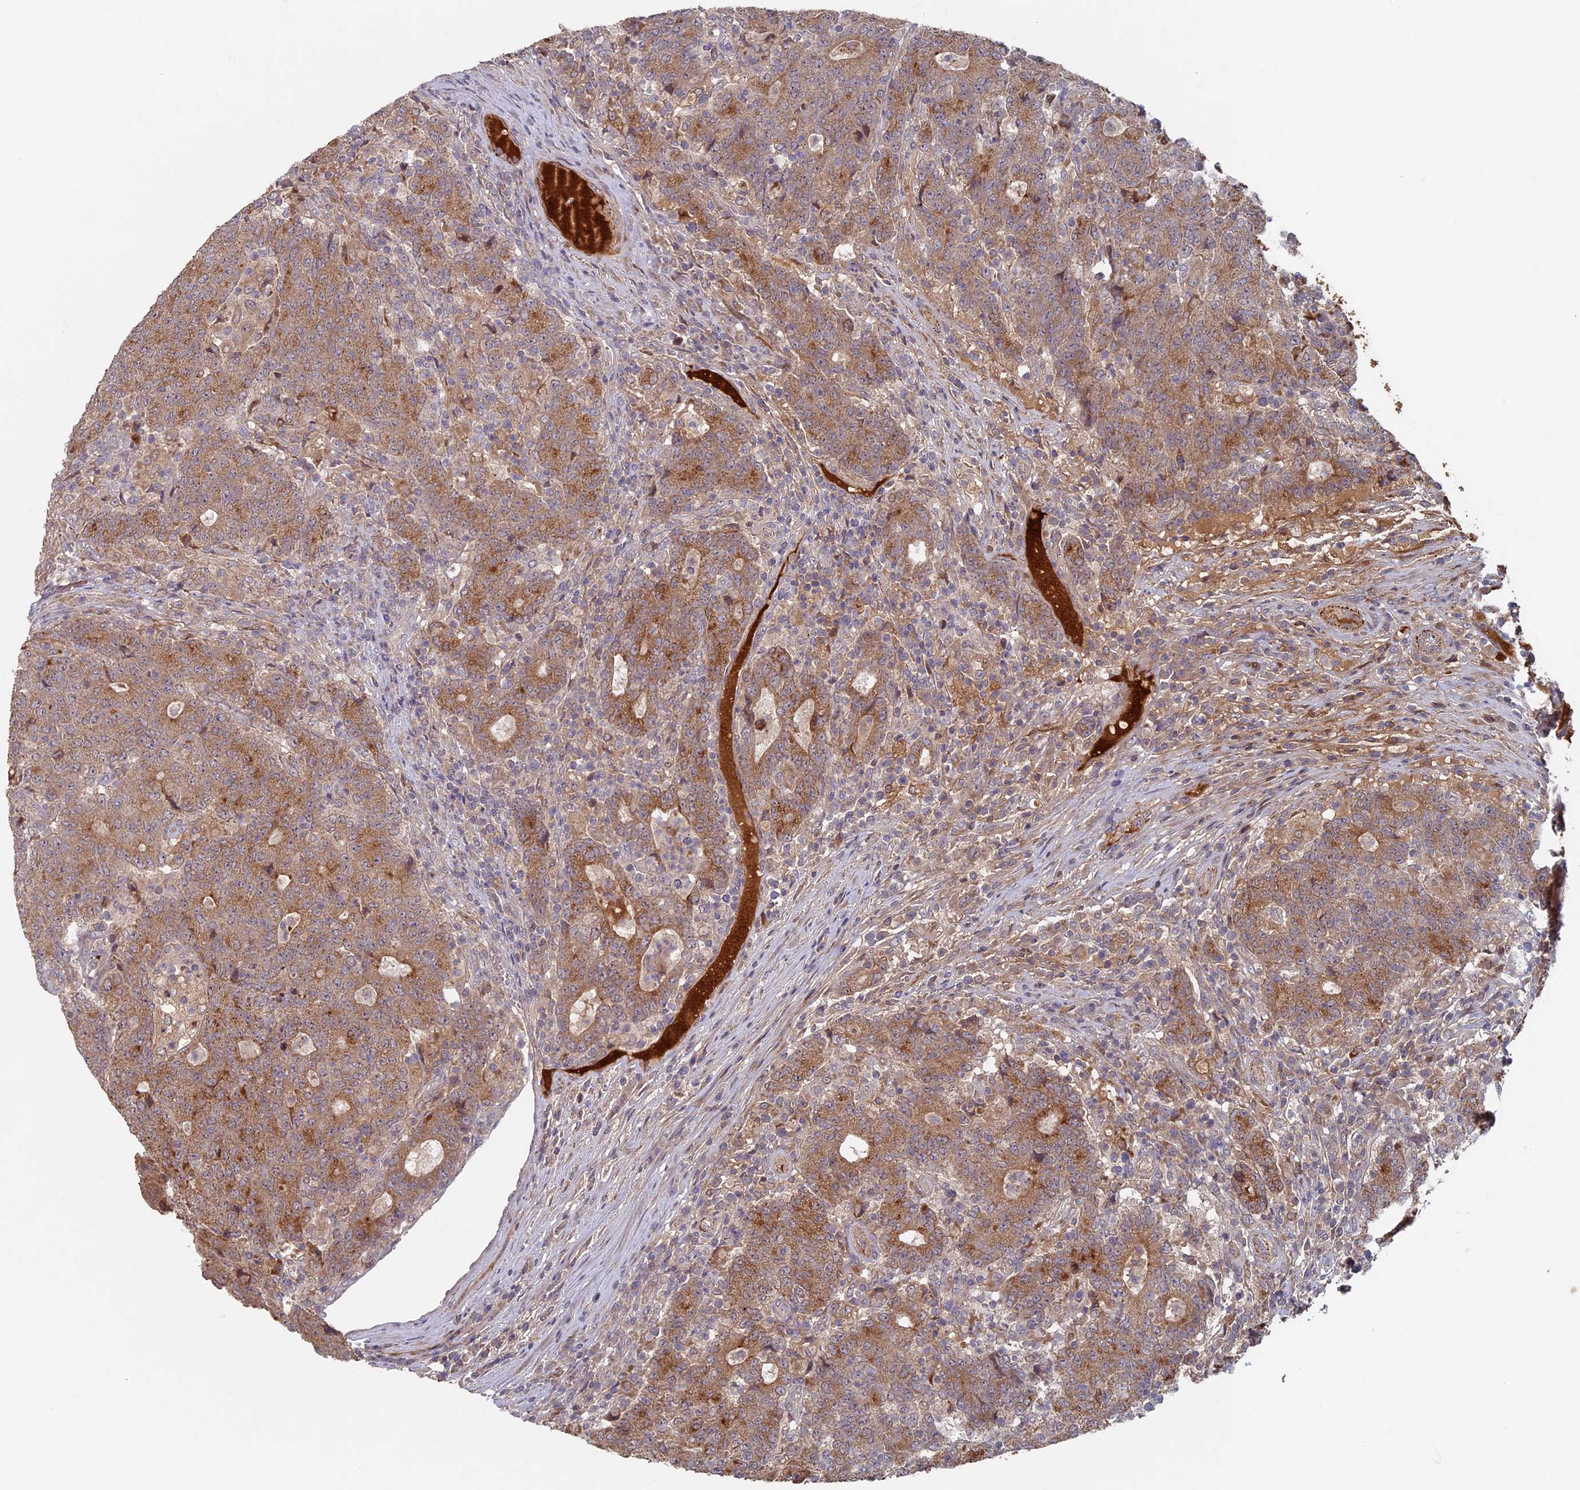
{"staining": {"intensity": "moderate", "quantity": ">75%", "location": "cytoplasmic/membranous"}, "tissue": "colorectal cancer", "cell_type": "Tumor cells", "image_type": "cancer", "snomed": [{"axis": "morphology", "description": "Adenocarcinoma, NOS"}, {"axis": "topography", "description": "Colon"}], "caption": "This histopathology image exhibits colorectal cancer (adenocarcinoma) stained with IHC to label a protein in brown. The cytoplasmic/membranous of tumor cells show moderate positivity for the protein. Nuclei are counter-stained blue.", "gene": "RCCD1", "patient": {"sex": "female", "age": 75}}